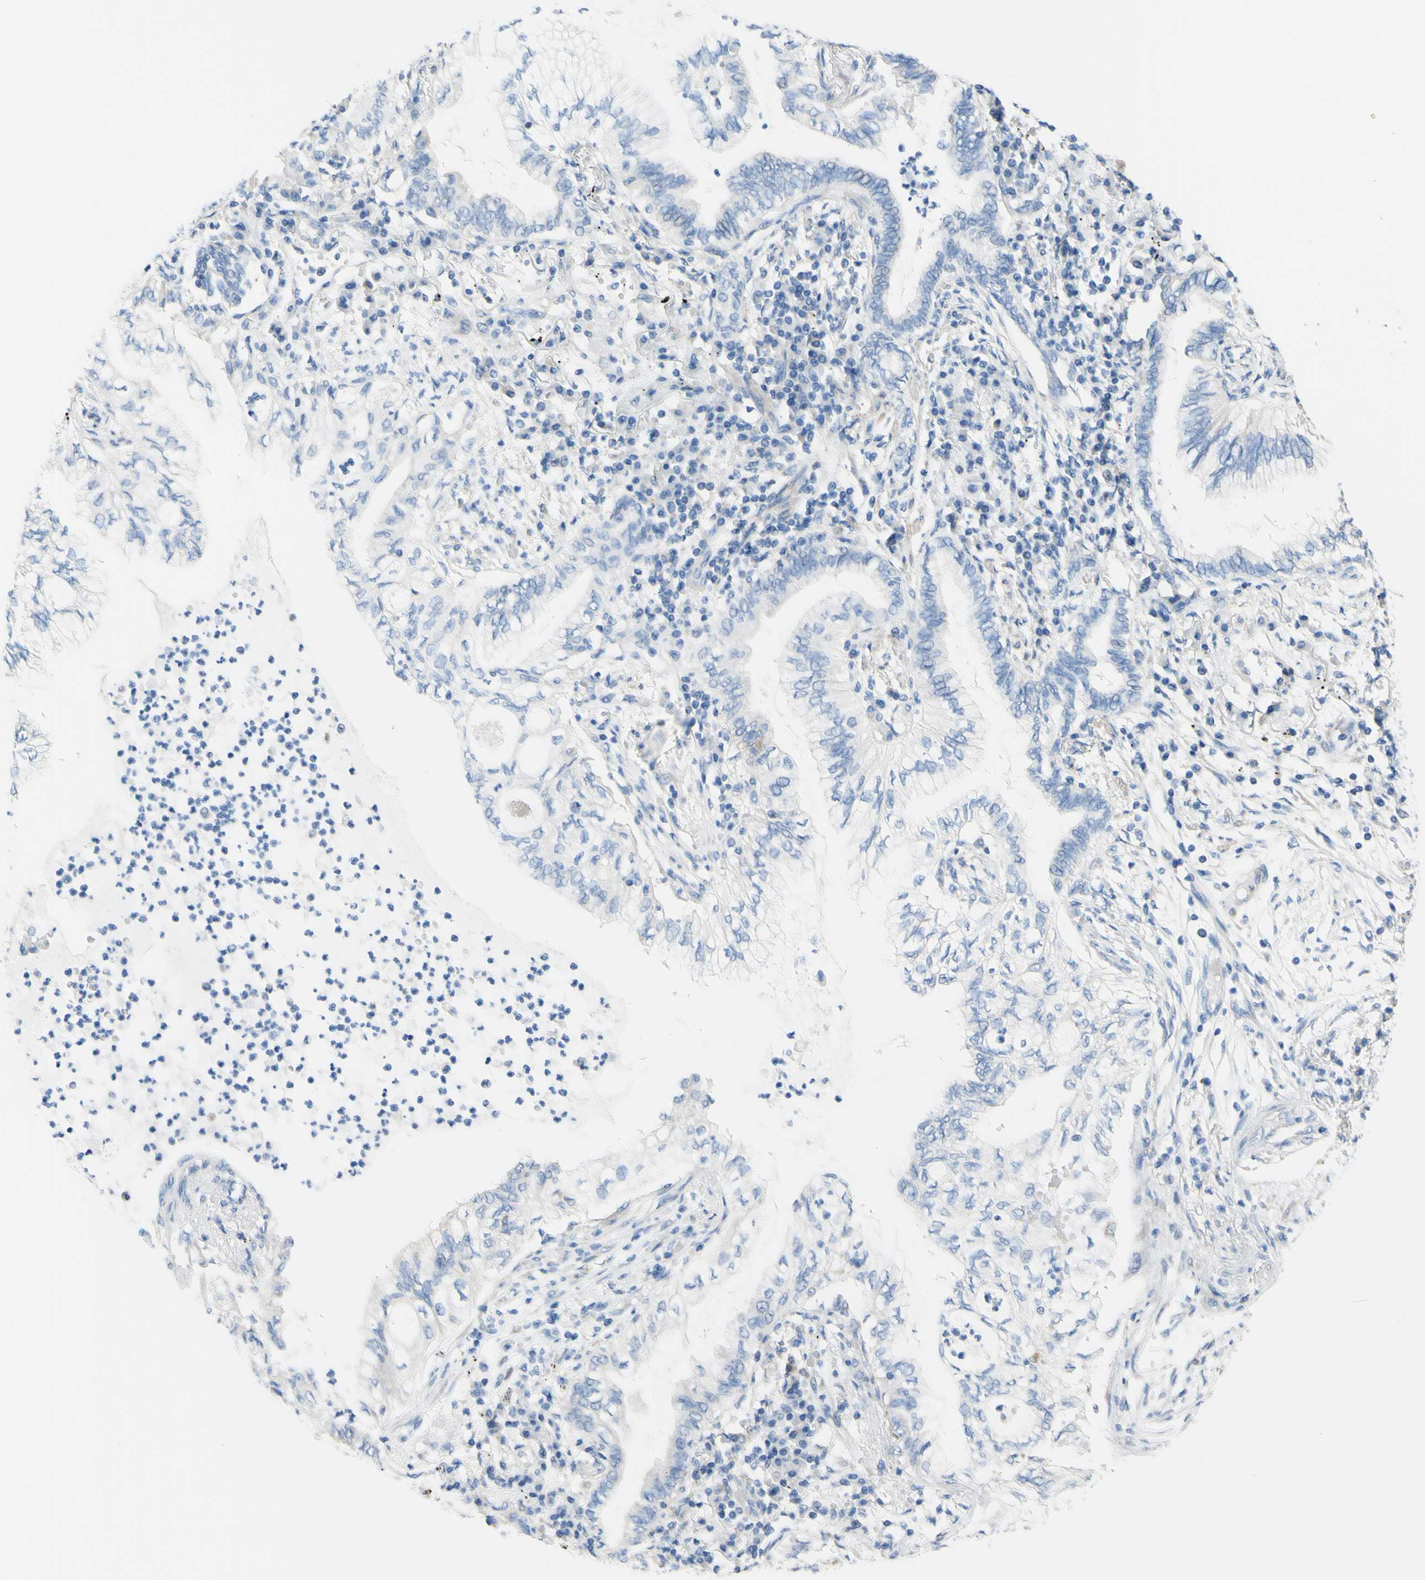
{"staining": {"intensity": "negative", "quantity": "none", "location": "none"}, "tissue": "lung cancer", "cell_type": "Tumor cells", "image_type": "cancer", "snomed": [{"axis": "morphology", "description": "Normal tissue, NOS"}, {"axis": "morphology", "description": "Adenocarcinoma, NOS"}, {"axis": "topography", "description": "Bronchus"}, {"axis": "topography", "description": "Lung"}], "caption": "Lung adenocarcinoma was stained to show a protein in brown. There is no significant expression in tumor cells.", "gene": "RETREG2", "patient": {"sex": "female", "age": 70}}